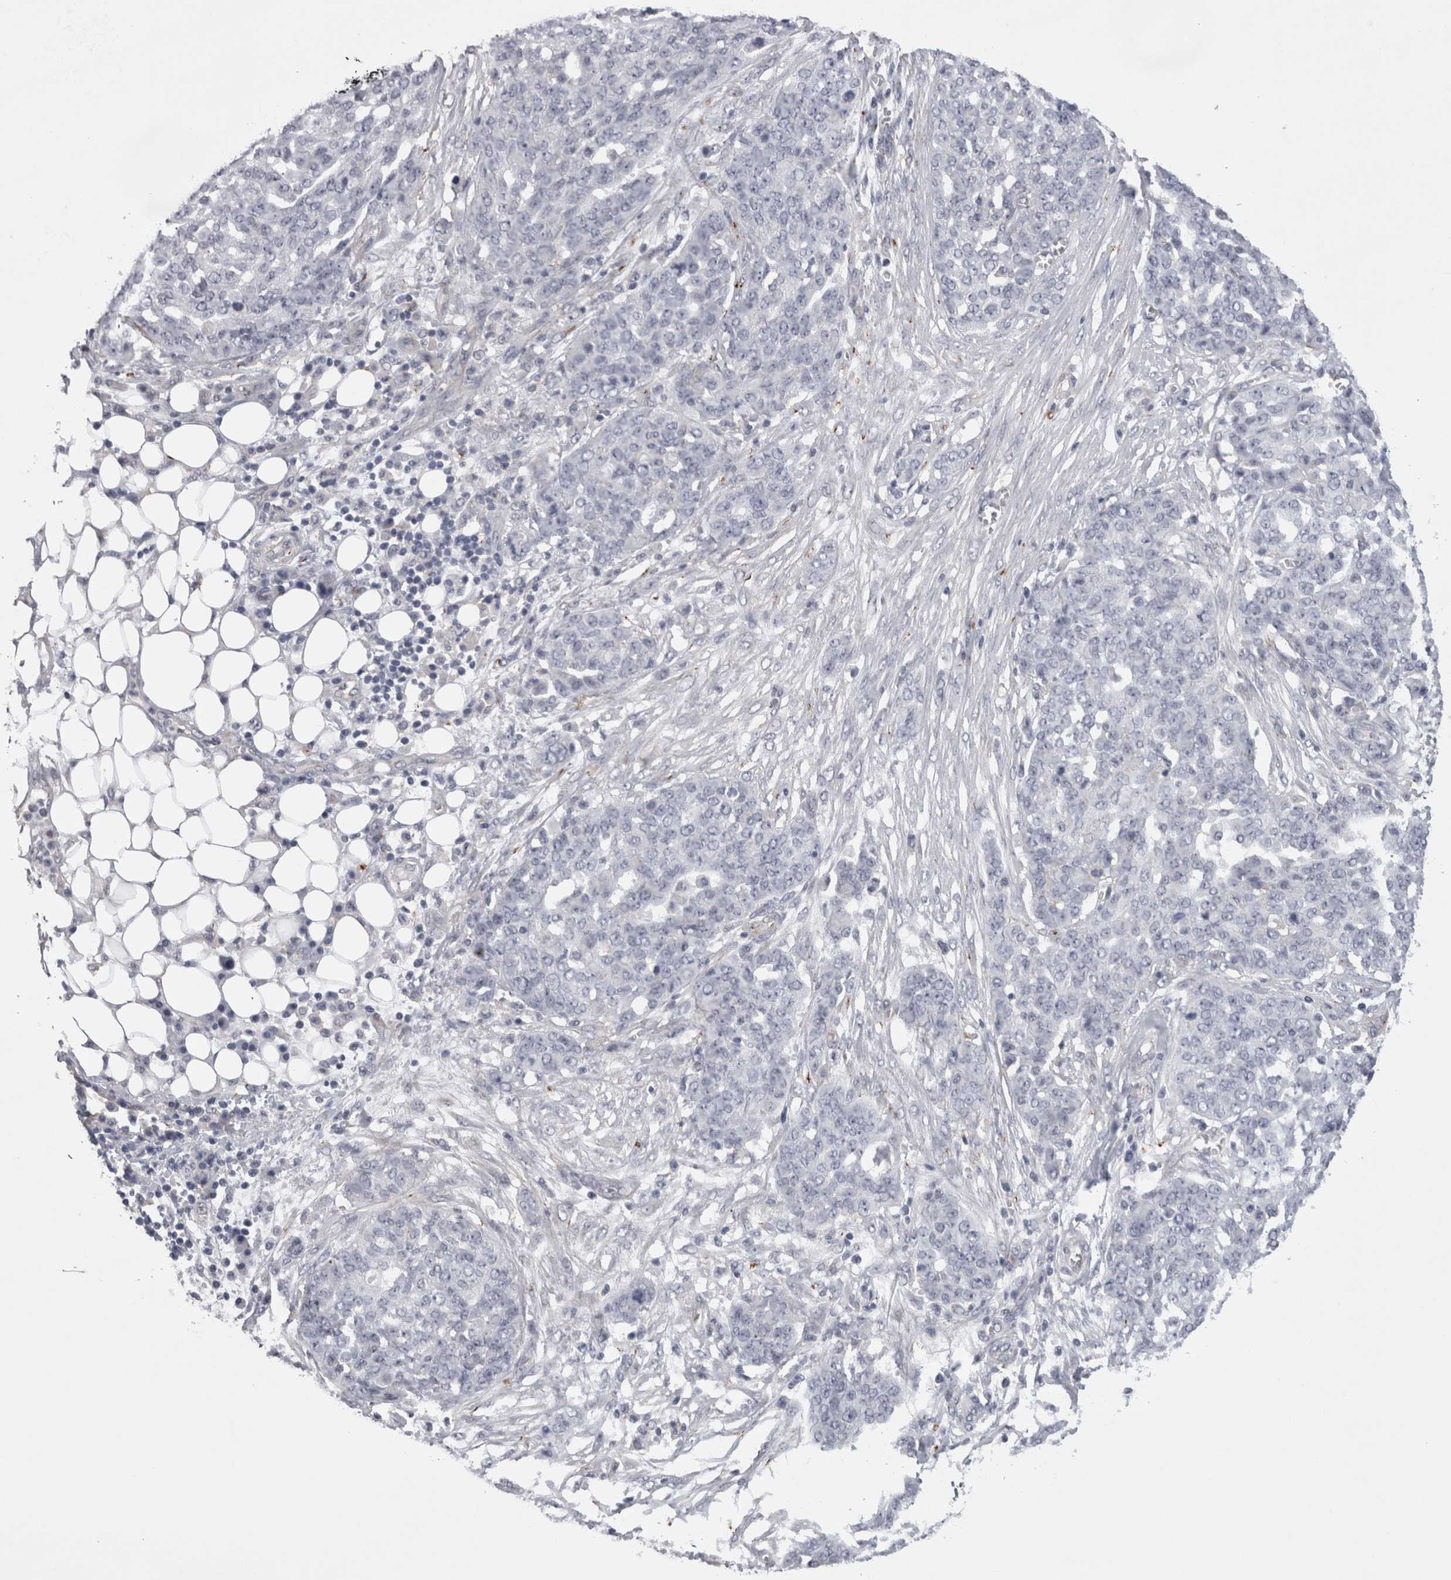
{"staining": {"intensity": "negative", "quantity": "none", "location": "none"}, "tissue": "ovarian cancer", "cell_type": "Tumor cells", "image_type": "cancer", "snomed": [{"axis": "morphology", "description": "Cystadenocarcinoma, serous, NOS"}, {"axis": "topography", "description": "Soft tissue"}, {"axis": "topography", "description": "Ovary"}], "caption": "An immunohistochemistry (IHC) photomicrograph of ovarian serous cystadenocarcinoma is shown. There is no staining in tumor cells of ovarian serous cystadenocarcinoma.", "gene": "LYZL6", "patient": {"sex": "female", "age": 57}}